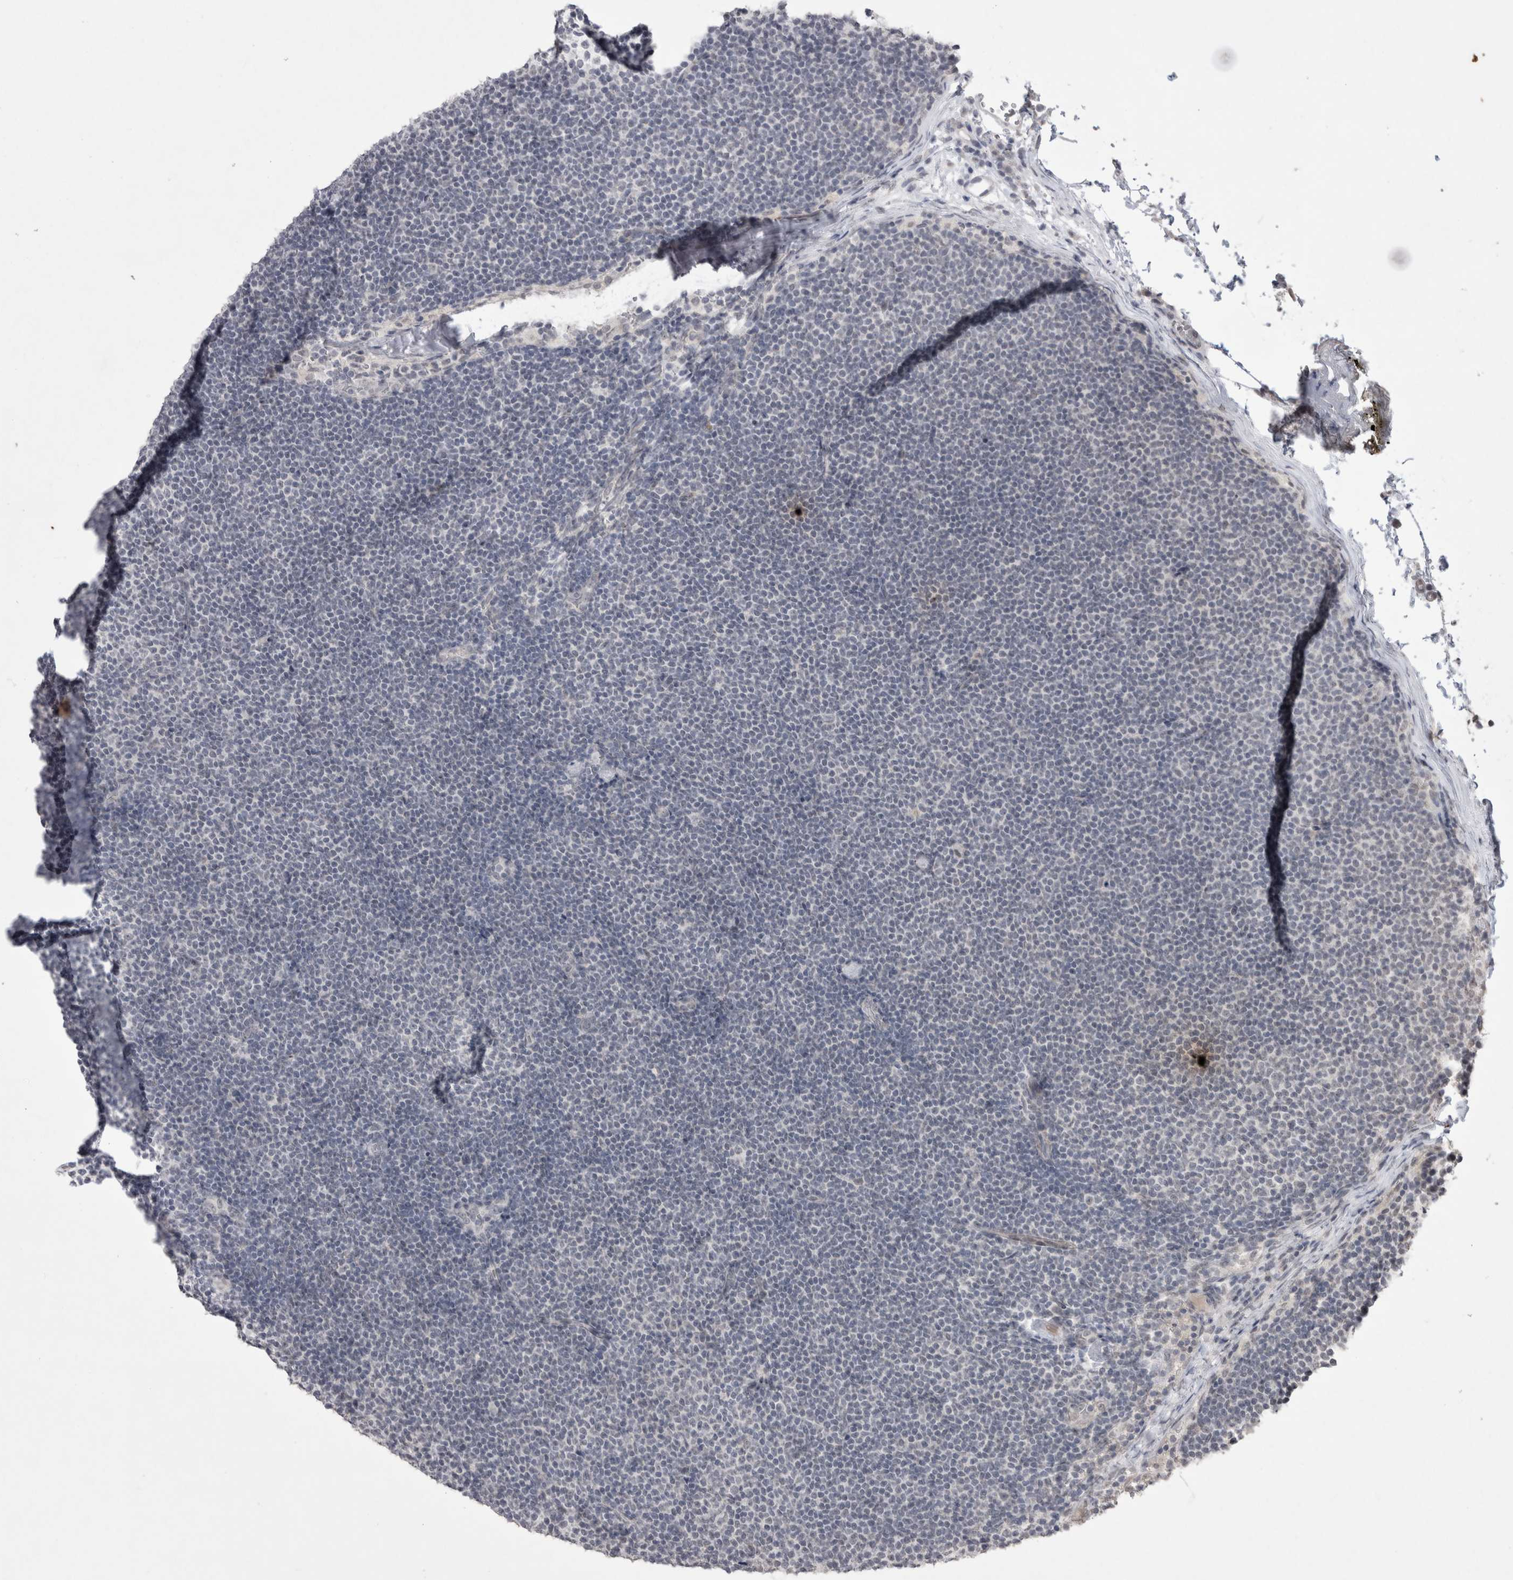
{"staining": {"intensity": "negative", "quantity": "none", "location": "none"}, "tissue": "lymphoma", "cell_type": "Tumor cells", "image_type": "cancer", "snomed": [{"axis": "morphology", "description": "Malignant lymphoma, non-Hodgkin's type, Low grade"}, {"axis": "topography", "description": "Lymph node"}], "caption": "Immunohistochemical staining of human malignant lymphoma, non-Hodgkin's type (low-grade) demonstrates no significant staining in tumor cells.", "gene": "DDX4", "patient": {"sex": "female", "age": 53}}